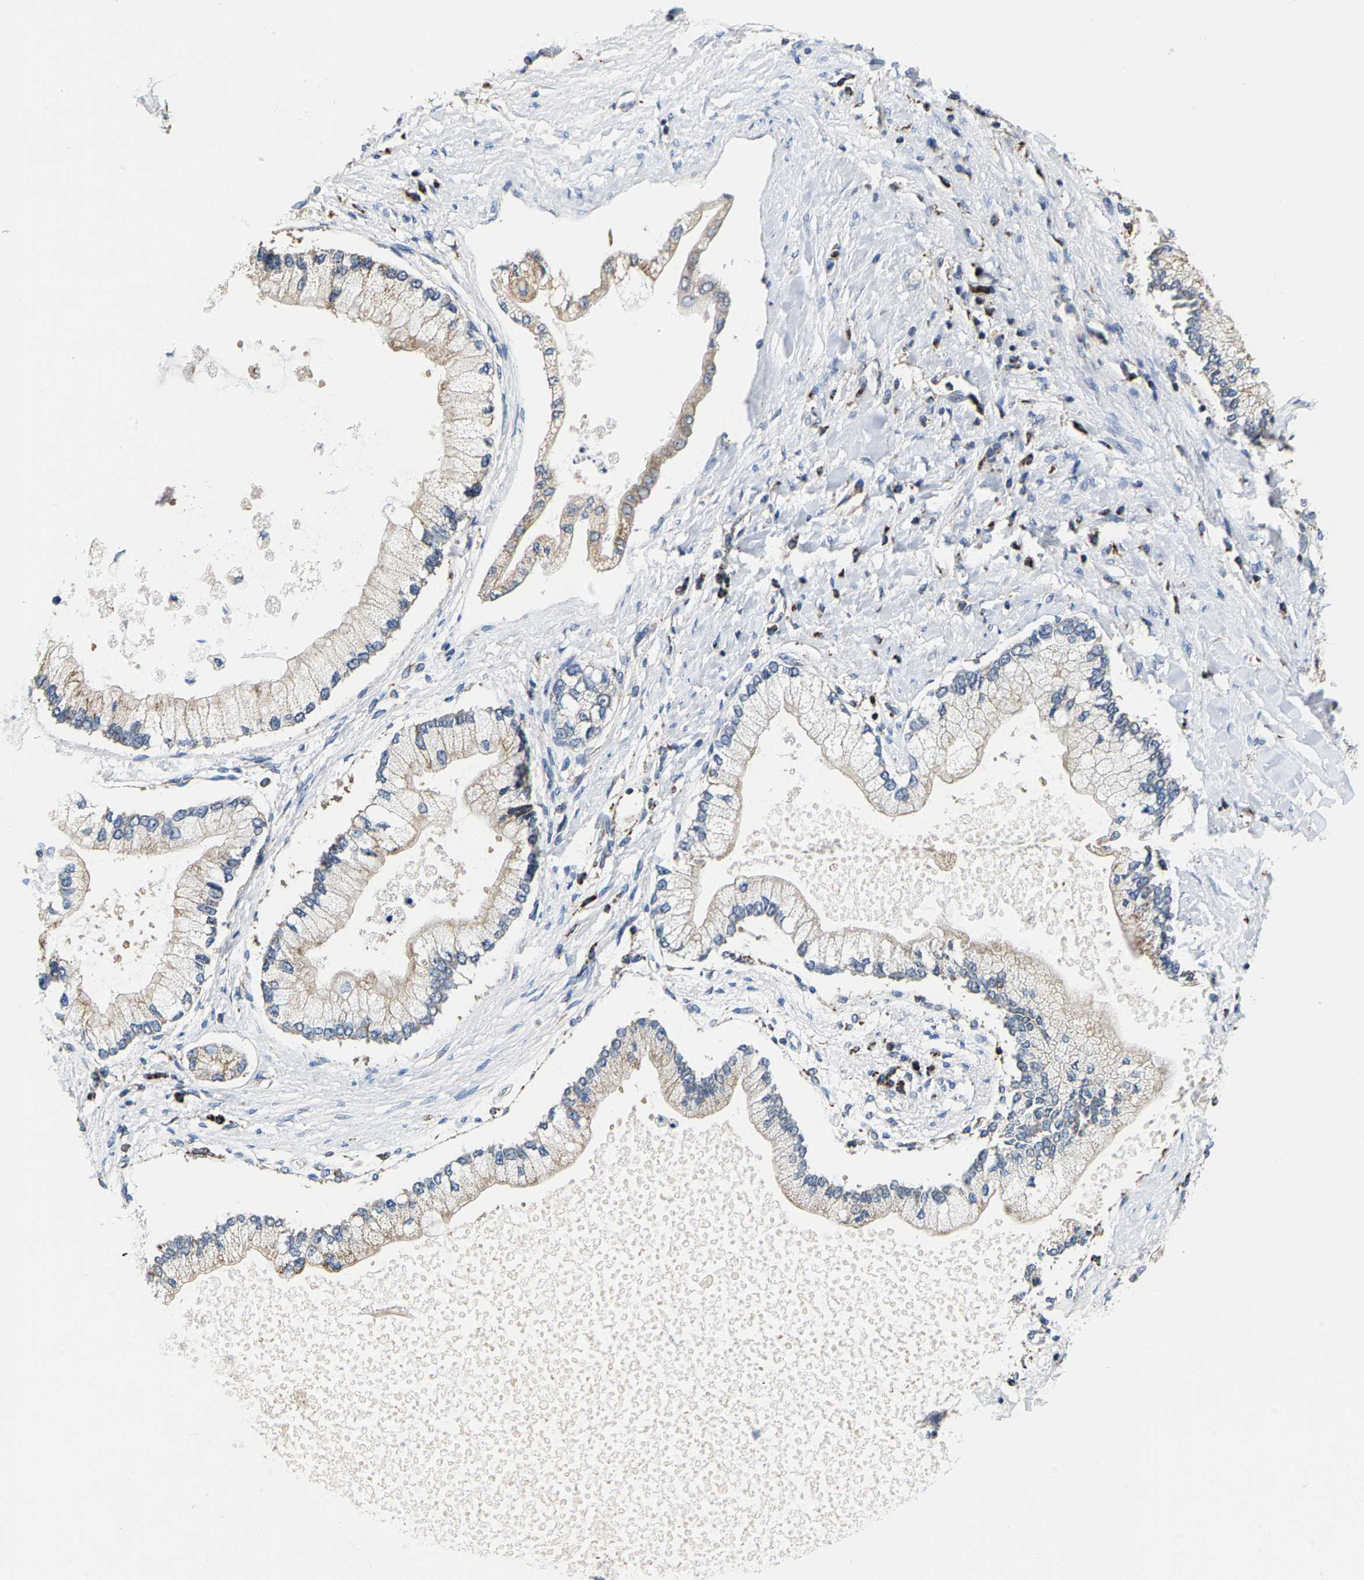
{"staining": {"intensity": "moderate", "quantity": "<25%", "location": "cytoplasmic/membranous"}, "tissue": "liver cancer", "cell_type": "Tumor cells", "image_type": "cancer", "snomed": [{"axis": "morphology", "description": "Cholangiocarcinoma"}, {"axis": "topography", "description": "Liver"}], "caption": "Immunohistochemistry (DAB (3,3'-diaminobenzidine)) staining of human liver cancer (cholangiocarcinoma) exhibits moderate cytoplasmic/membranous protein expression in approximately <25% of tumor cells. (Stains: DAB in brown, nuclei in blue, Microscopy: brightfield microscopy at high magnification).", "gene": "SHMT2", "patient": {"sex": "male", "age": 50}}